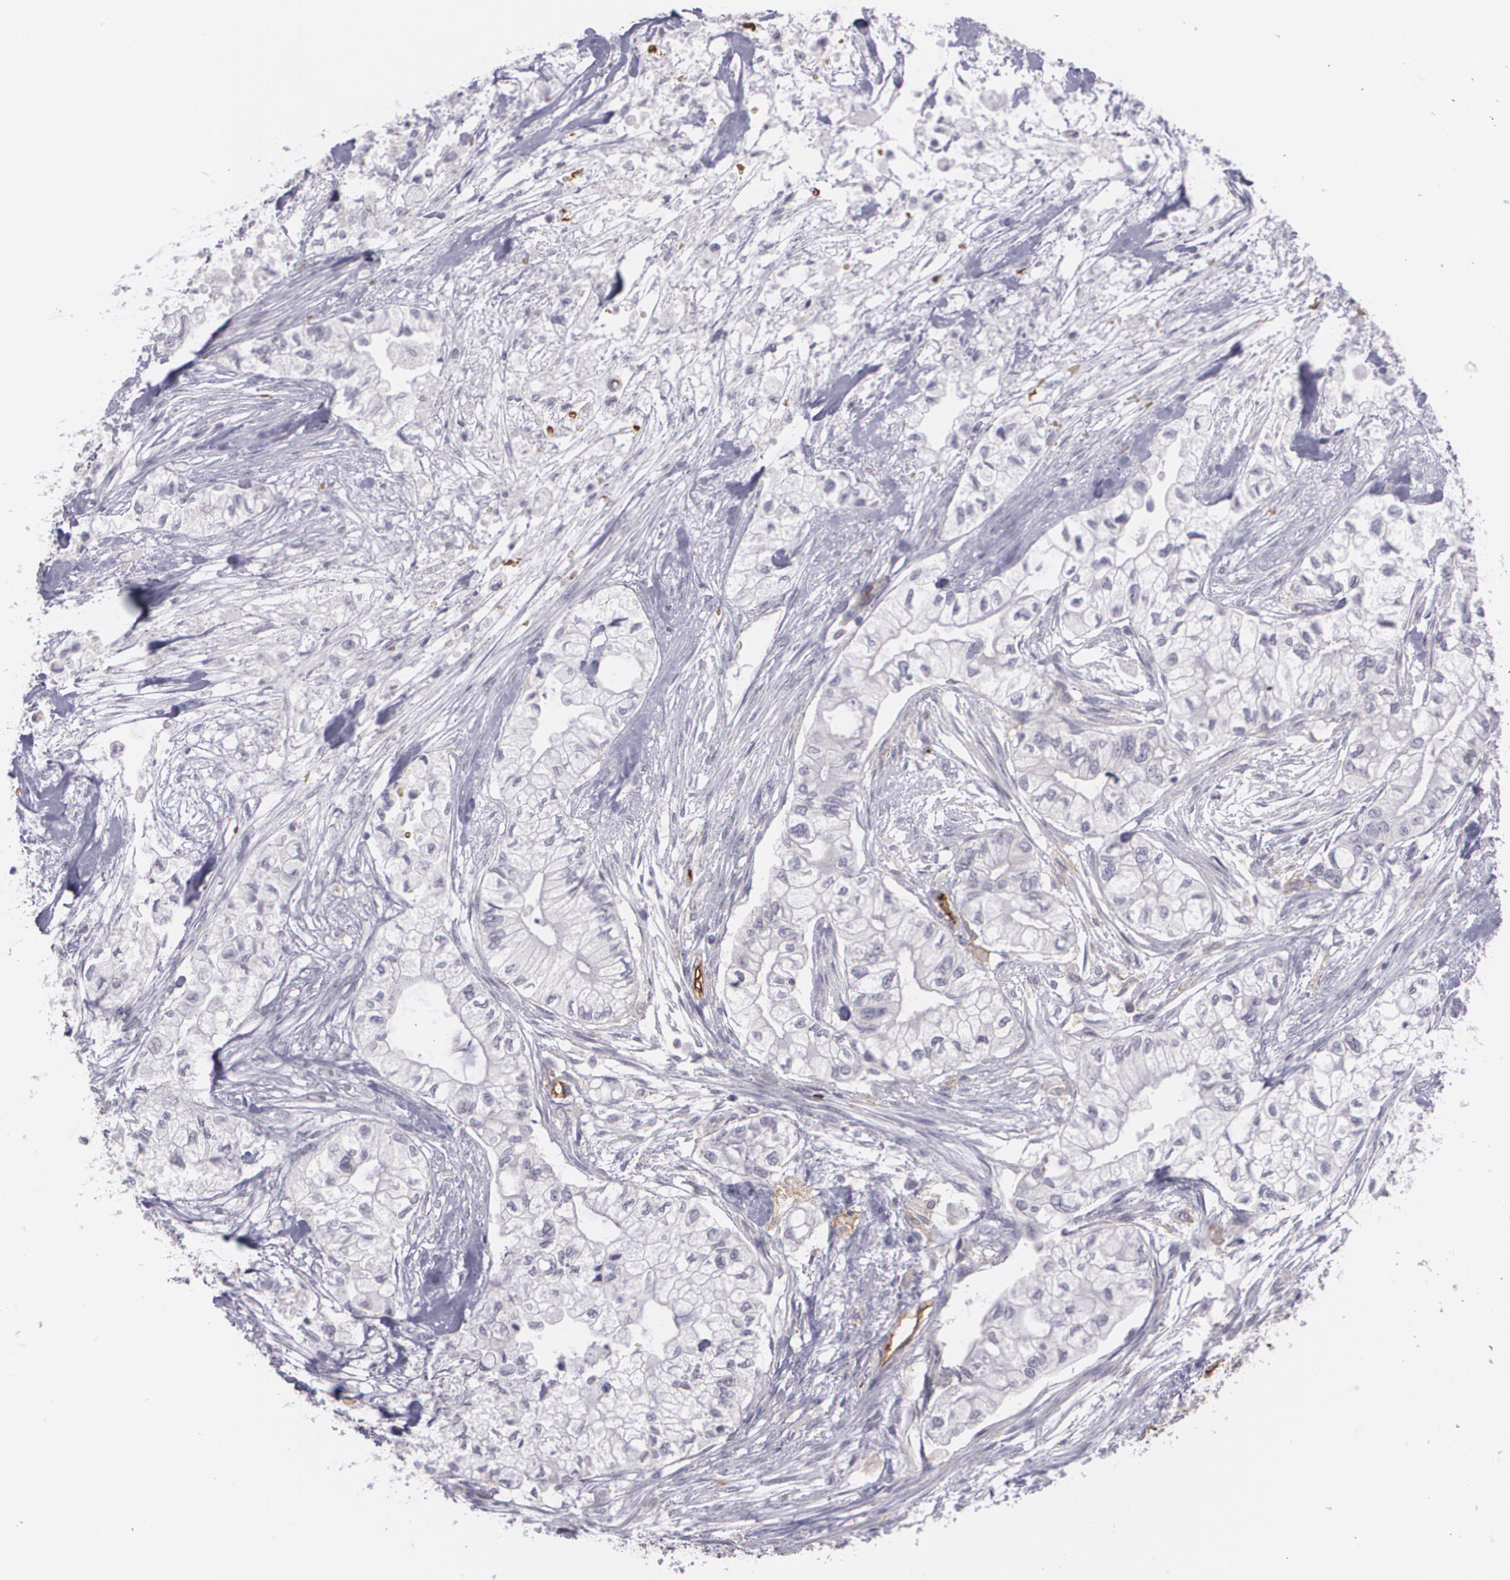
{"staining": {"intensity": "negative", "quantity": "none", "location": "none"}, "tissue": "pancreatic cancer", "cell_type": "Tumor cells", "image_type": "cancer", "snomed": [{"axis": "morphology", "description": "Adenocarcinoma, NOS"}, {"axis": "topography", "description": "Pancreas"}], "caption": "This is an immunohistochemistry photomicrograph of human pancreatic cancer (adenocarcinoma). There is no expression in tumor cells.", "gene": "ACE", "patient": {"sex": "male", "age": 79}}